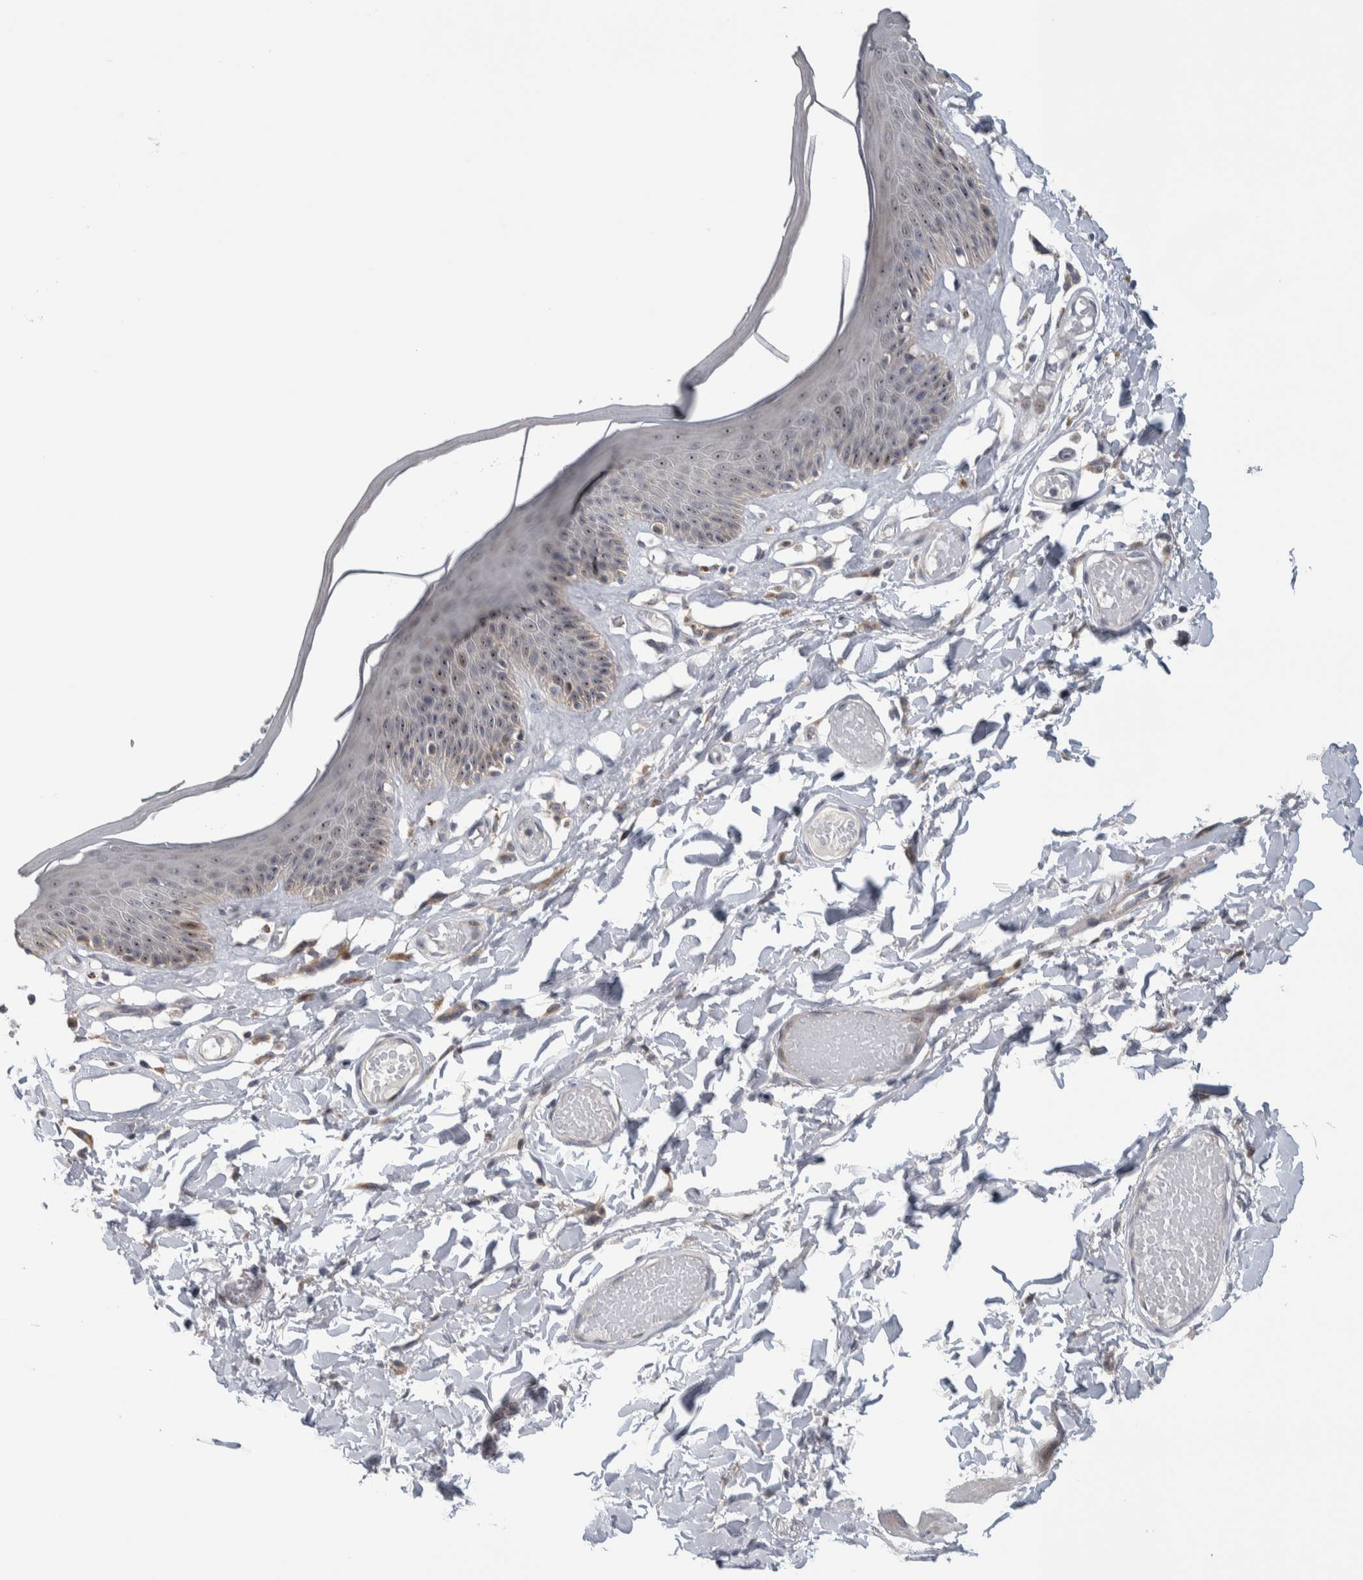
{"staining": {"intensity": "moderate", "quantity": "<25%", "location": "cytoplasmic/membranous,nuclear"}, "tissue": "skin", "cell_type": "Epidermal cells", "image_type": "normal", "snomed": [{"axis": "morphology", "description": "Normal tissue, NOS"}, {"axis": "topography", "description": "Vulva"}], "caption": "About <25% of epidermal cells in normal human skin reveal moderate cytoplasmic/membranous,nuclear protein expression as visualized by brown immunohistochemical staining.", "gene": "PRRG4", "patient": {"sex": "female", "age": 73}}